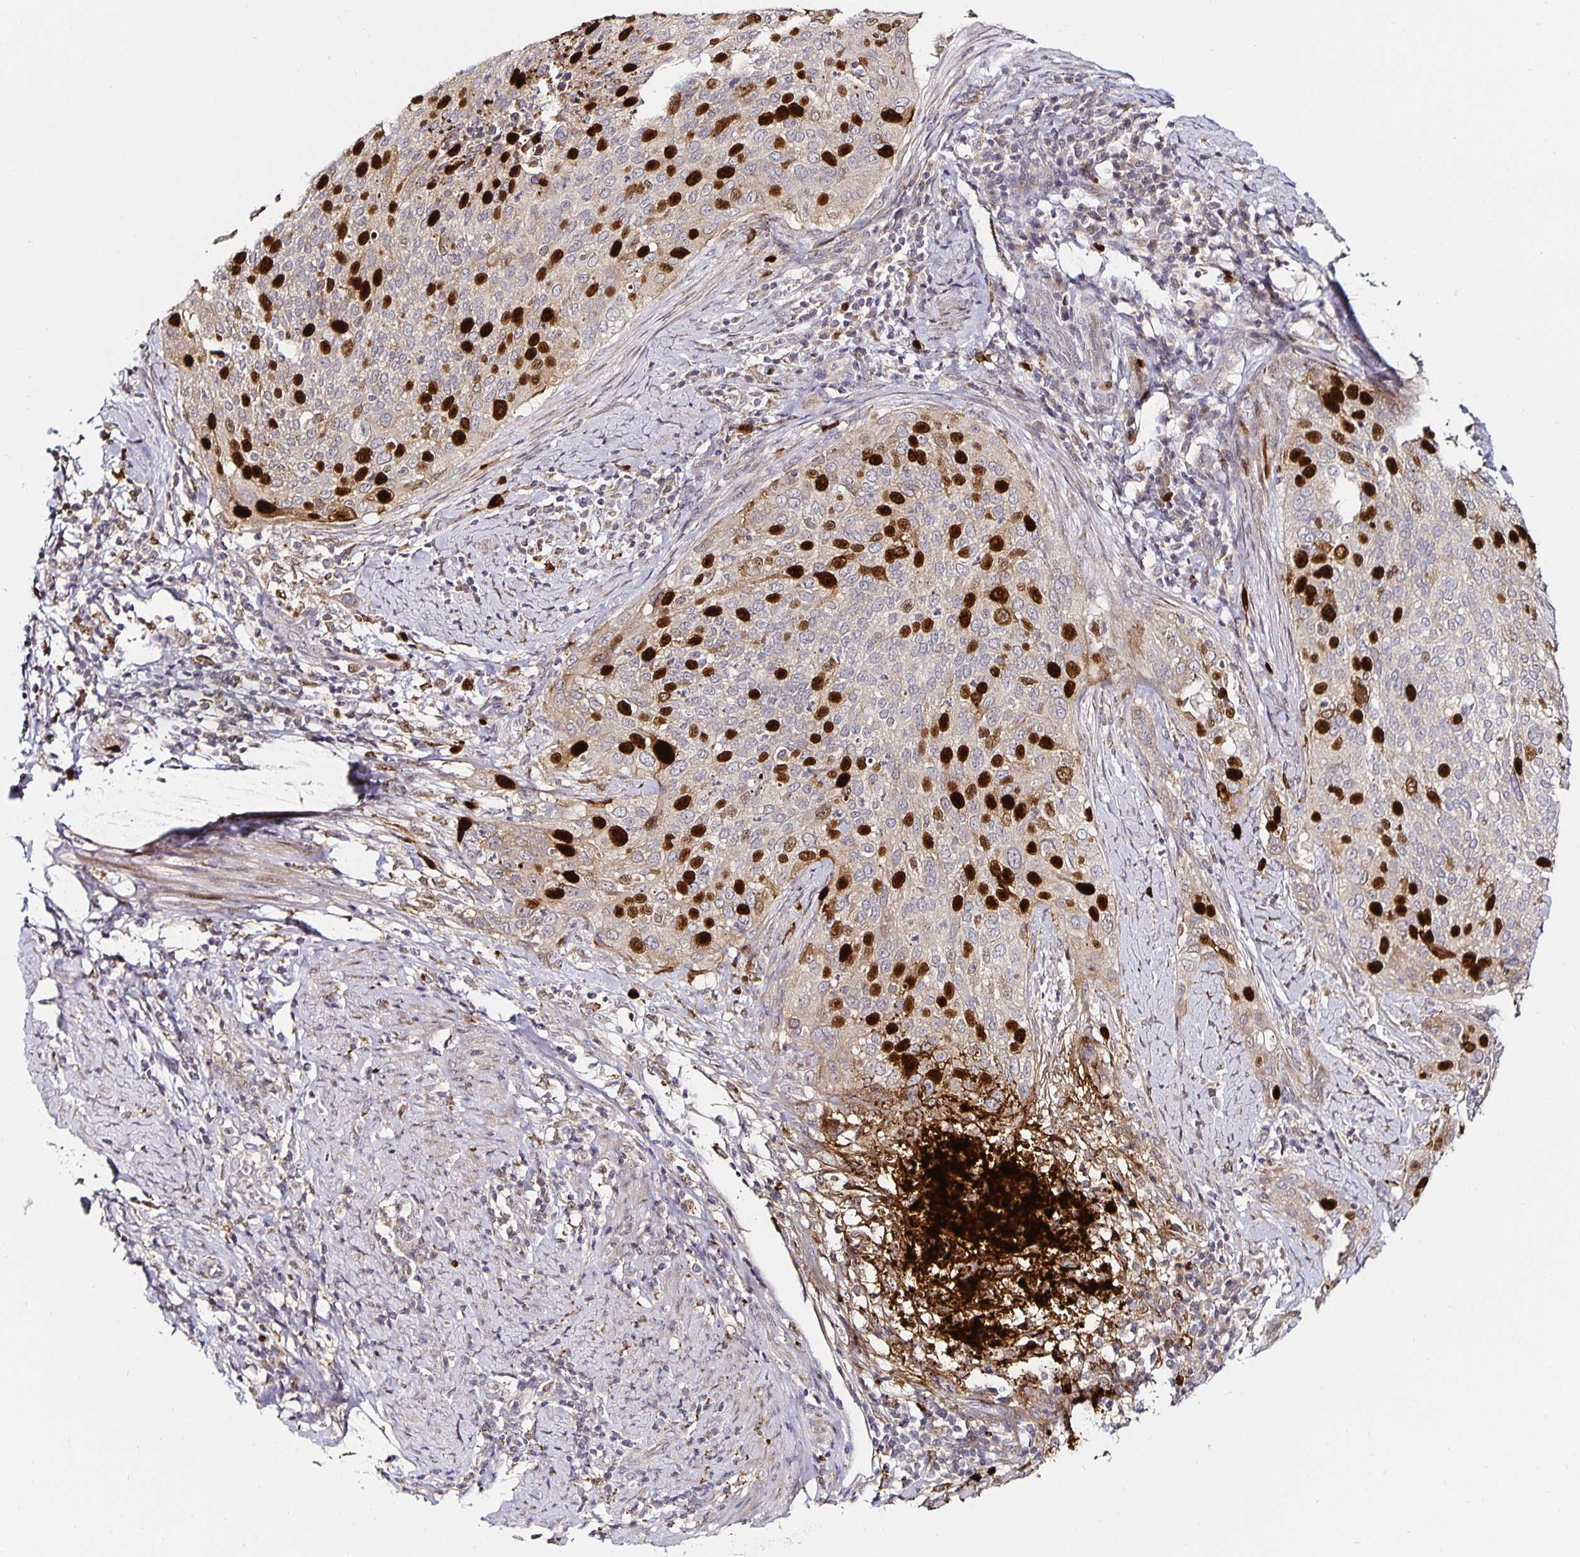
{"staining": {"intensity": "strong", "quantity": "<25%", "location": "nuclear"}, "tissue": "cervical cancer", "cell_type": "Tumor cells", "image_type": "cancer", "snomed": [{"axis": "morphology", "description": "Squamous cell carcinoma, NOS"}, {"axis": "topography", "description": "Cervix"}], "caption": "Immunohistochemistry (IHC) photomicrograph of neoplastic tissue: cervical cancer stained using immunohistochemistry demonstrates medium levels of strong protein expression localized specifically in the nuclear of tumor cells, appearing as a nuclear brown color.", "gene": "ANLN", "patient": {"sex": "female", "age": 38}}